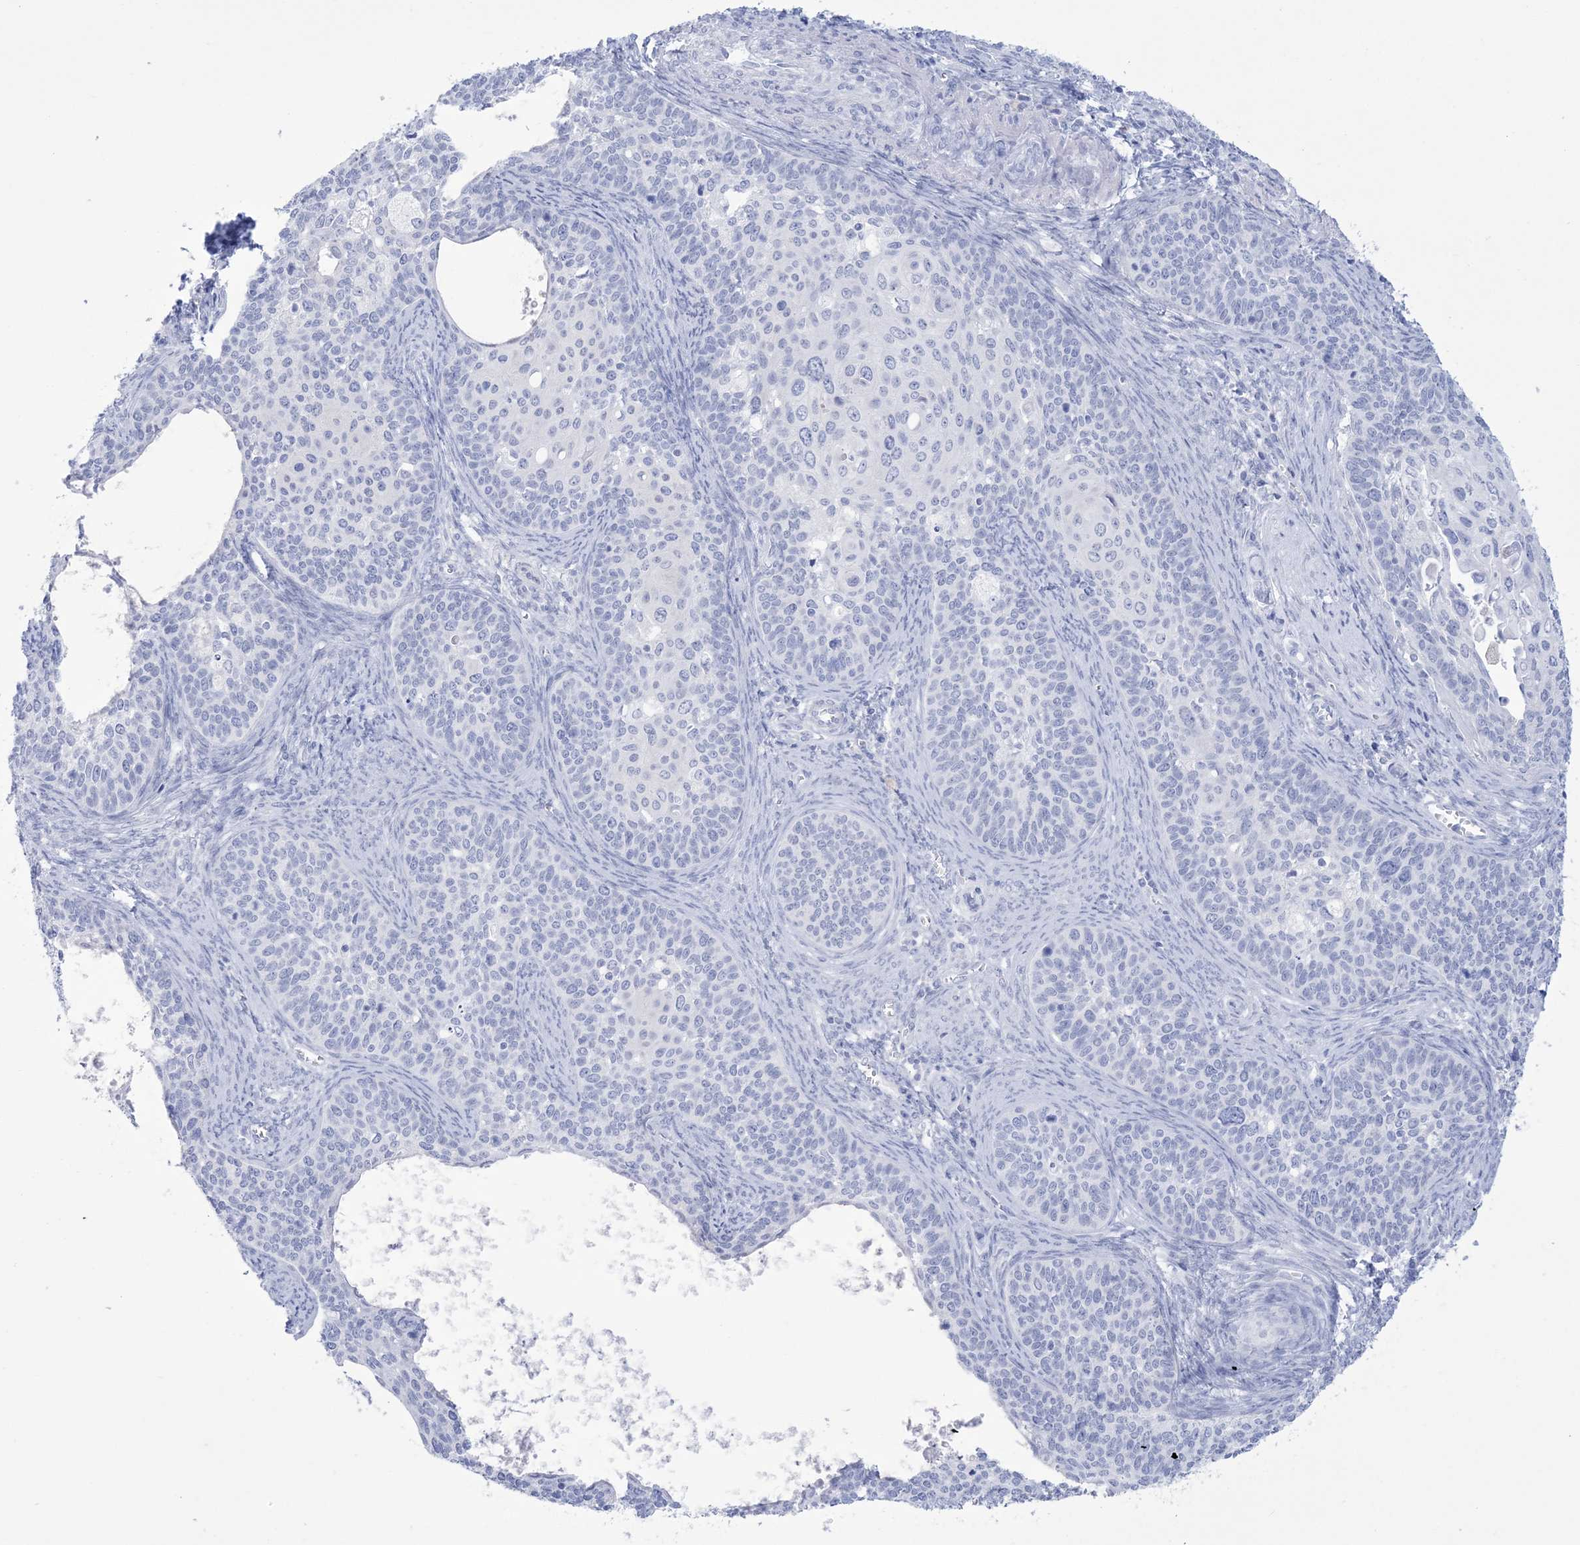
{"staining": {"intensity": "negative", "quantity": "none", "location": "none"}, "tissue": "cervical cancer", "cell_type": "Tumor cells", "image_type": "cancer", "snomed": [{"axis": "morphology", "description": "Squamous cell carcinoma, NOS"}, {"axis": "topography", "description": "Cervix"}], "caption": "DAB immunohistochemical staining of human squamous cell carcinoma (cervical) displays no significant positivity in tumor cells. The staining was performed using DAB to visualize the protein expression in brown, while the nuclei were stained in blue with hematoxylin (Magnification: 20x).", "gene": "RBP2", "patient": {"sex": "female", "age": 33}}